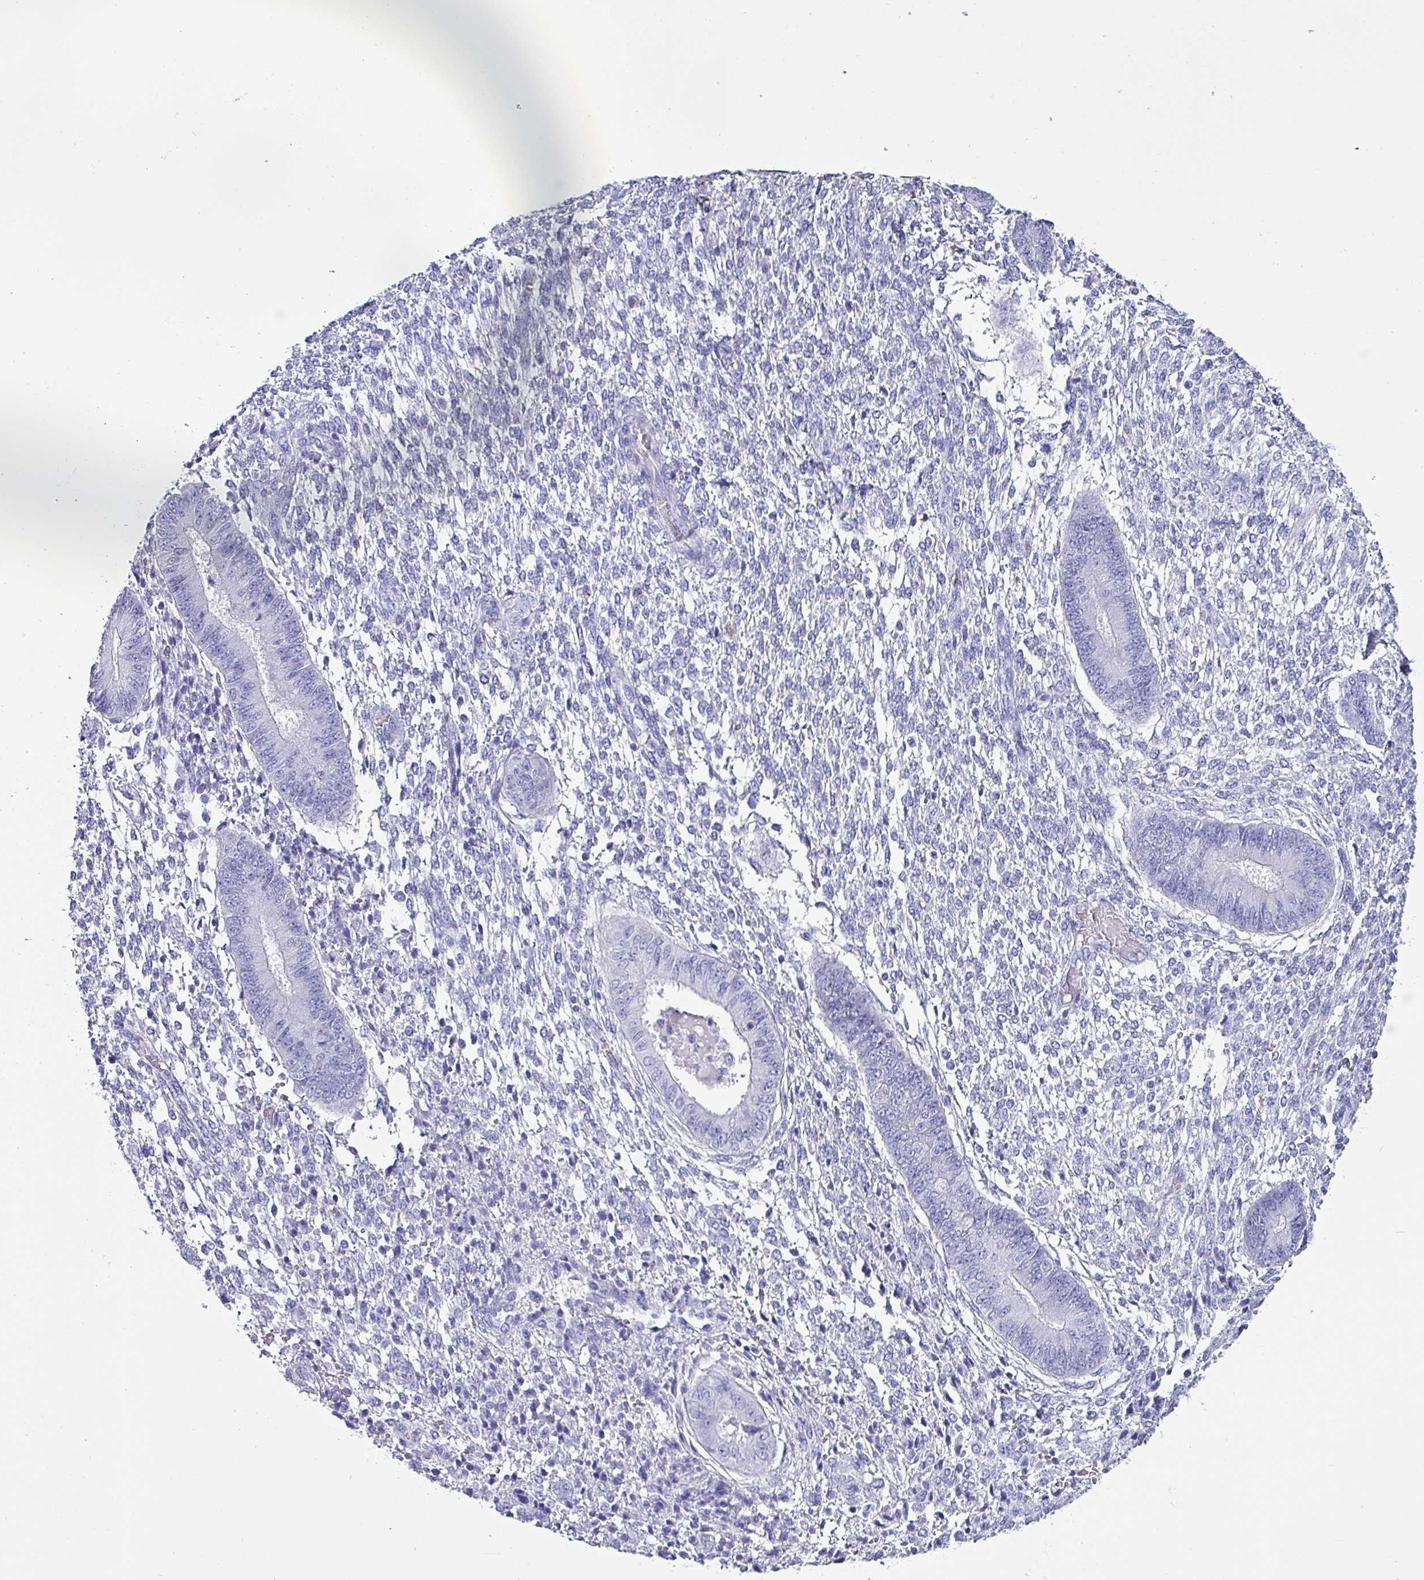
{"staining": {"intensity": "negative", "quantity": "none", "location": "none"}, "tissue": "endometrium", "cell_type": "Cells in endometrial stroma", "image_type": "normal", "snomed": [{"axis": "morphology", "description": "Normal tissue, NOS"}, {"axis": "topography", "description": "Endometrium"}], "caption": "DAB (3,3'-diaminobenzidine) immunohistochemical staining of unremarkable endometrium exhibits no significant staining in cells in endometrial stroma.", "gene": "KRT6A", "patient": {"sex": "female", "age": 49}}